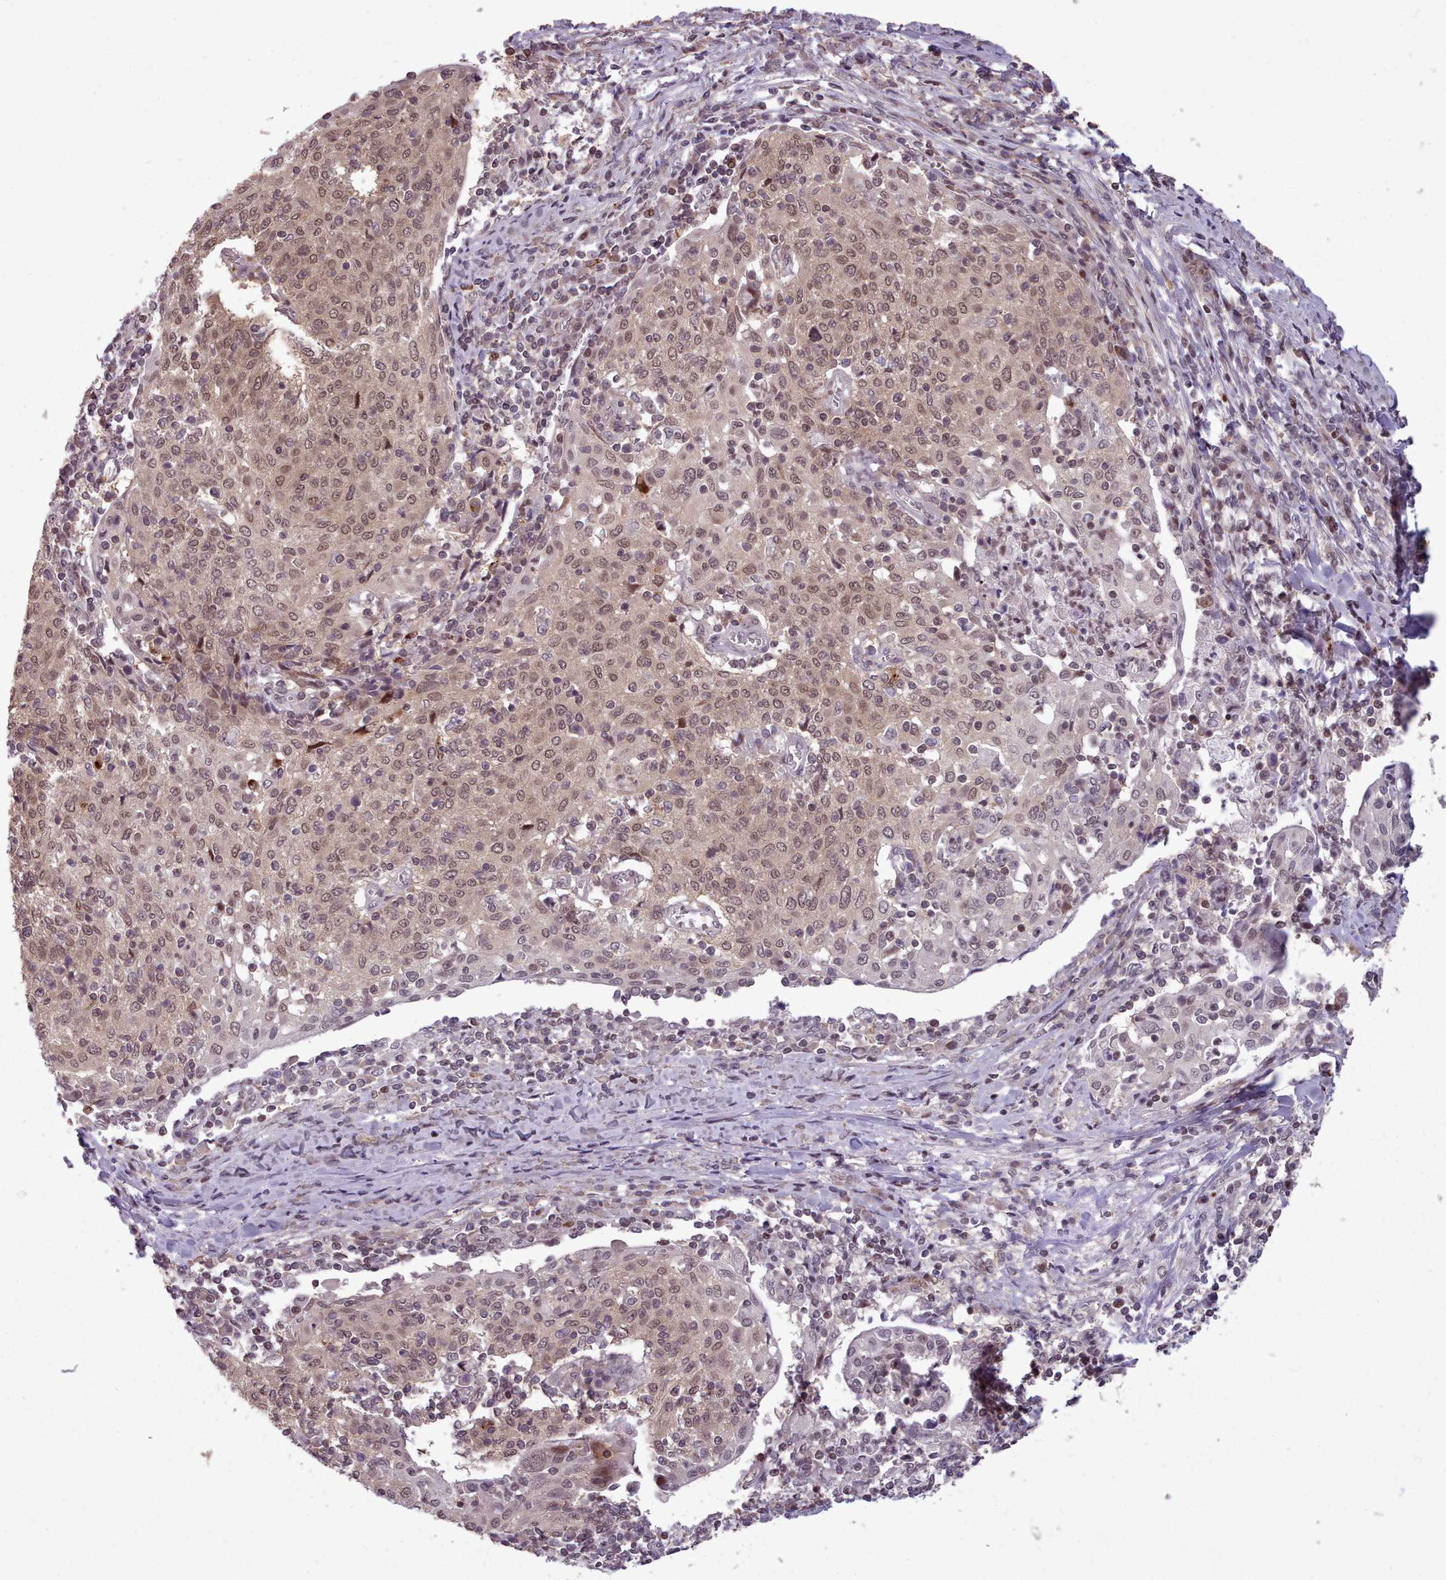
{"staining": {"intensity": "moderate", "quantity": ">75%", "location": "nuclear"}, "tissue": "cervical cancer", "cell_type": "Tumor cells", "image_type": "cancer", "snomed": [{"axis": "morphology", "description": "Squamous cell carcinoma, NOS"}, {"axis": "topography", "description": "Cervix"}], "caption": "The micrograph displays staining of cervical squamous cell carcinoma, revealing moderate nuclear protein positivity (brown color) within tumor cells.", "gene": "ENSA", "patient": {"sex": "female", "age": 52}}